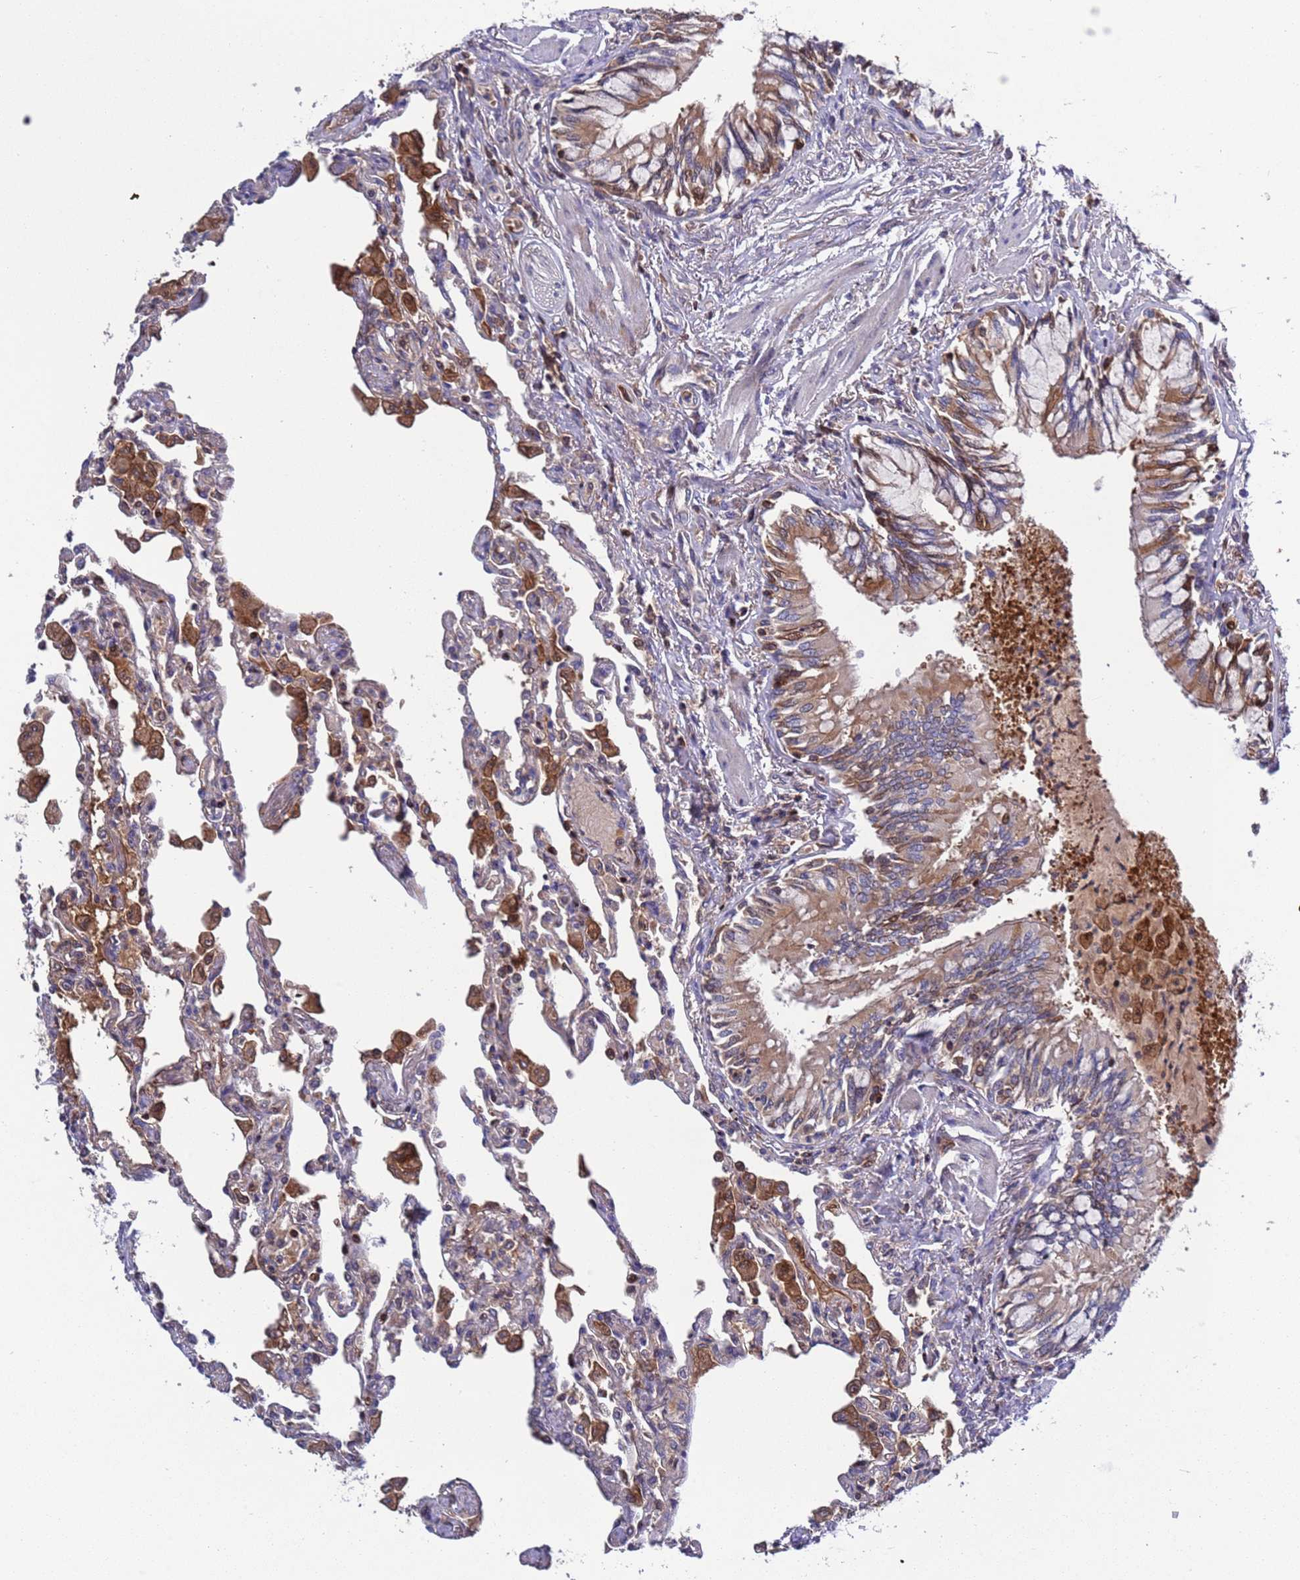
{"staining": {"intensity": "weak", "quantity": "<25%", "location": "cytoplasmic/membranous"}, "tissue": "lung", "cell_type": "Alveolar cells", "image_type": "normal", "snomed": [{"axis": "morphology", "description": "Normal tissue, NOS"}, {"axis": "topography", "description": "Bronchus"}, {"axis": "topography", "description": "Lung"}], "caption": "A high-resolution photomicrograph shows immunohistochemistry staining of normal lung, which displays no significant positivity in alveolar cells. (Stains: DAB IHC with hematoxylin counter stain, Microscopy: brightfield microscopy at high magnification).", "gene": "PARP16", "patient": {"sex": "female", "age": 49}}